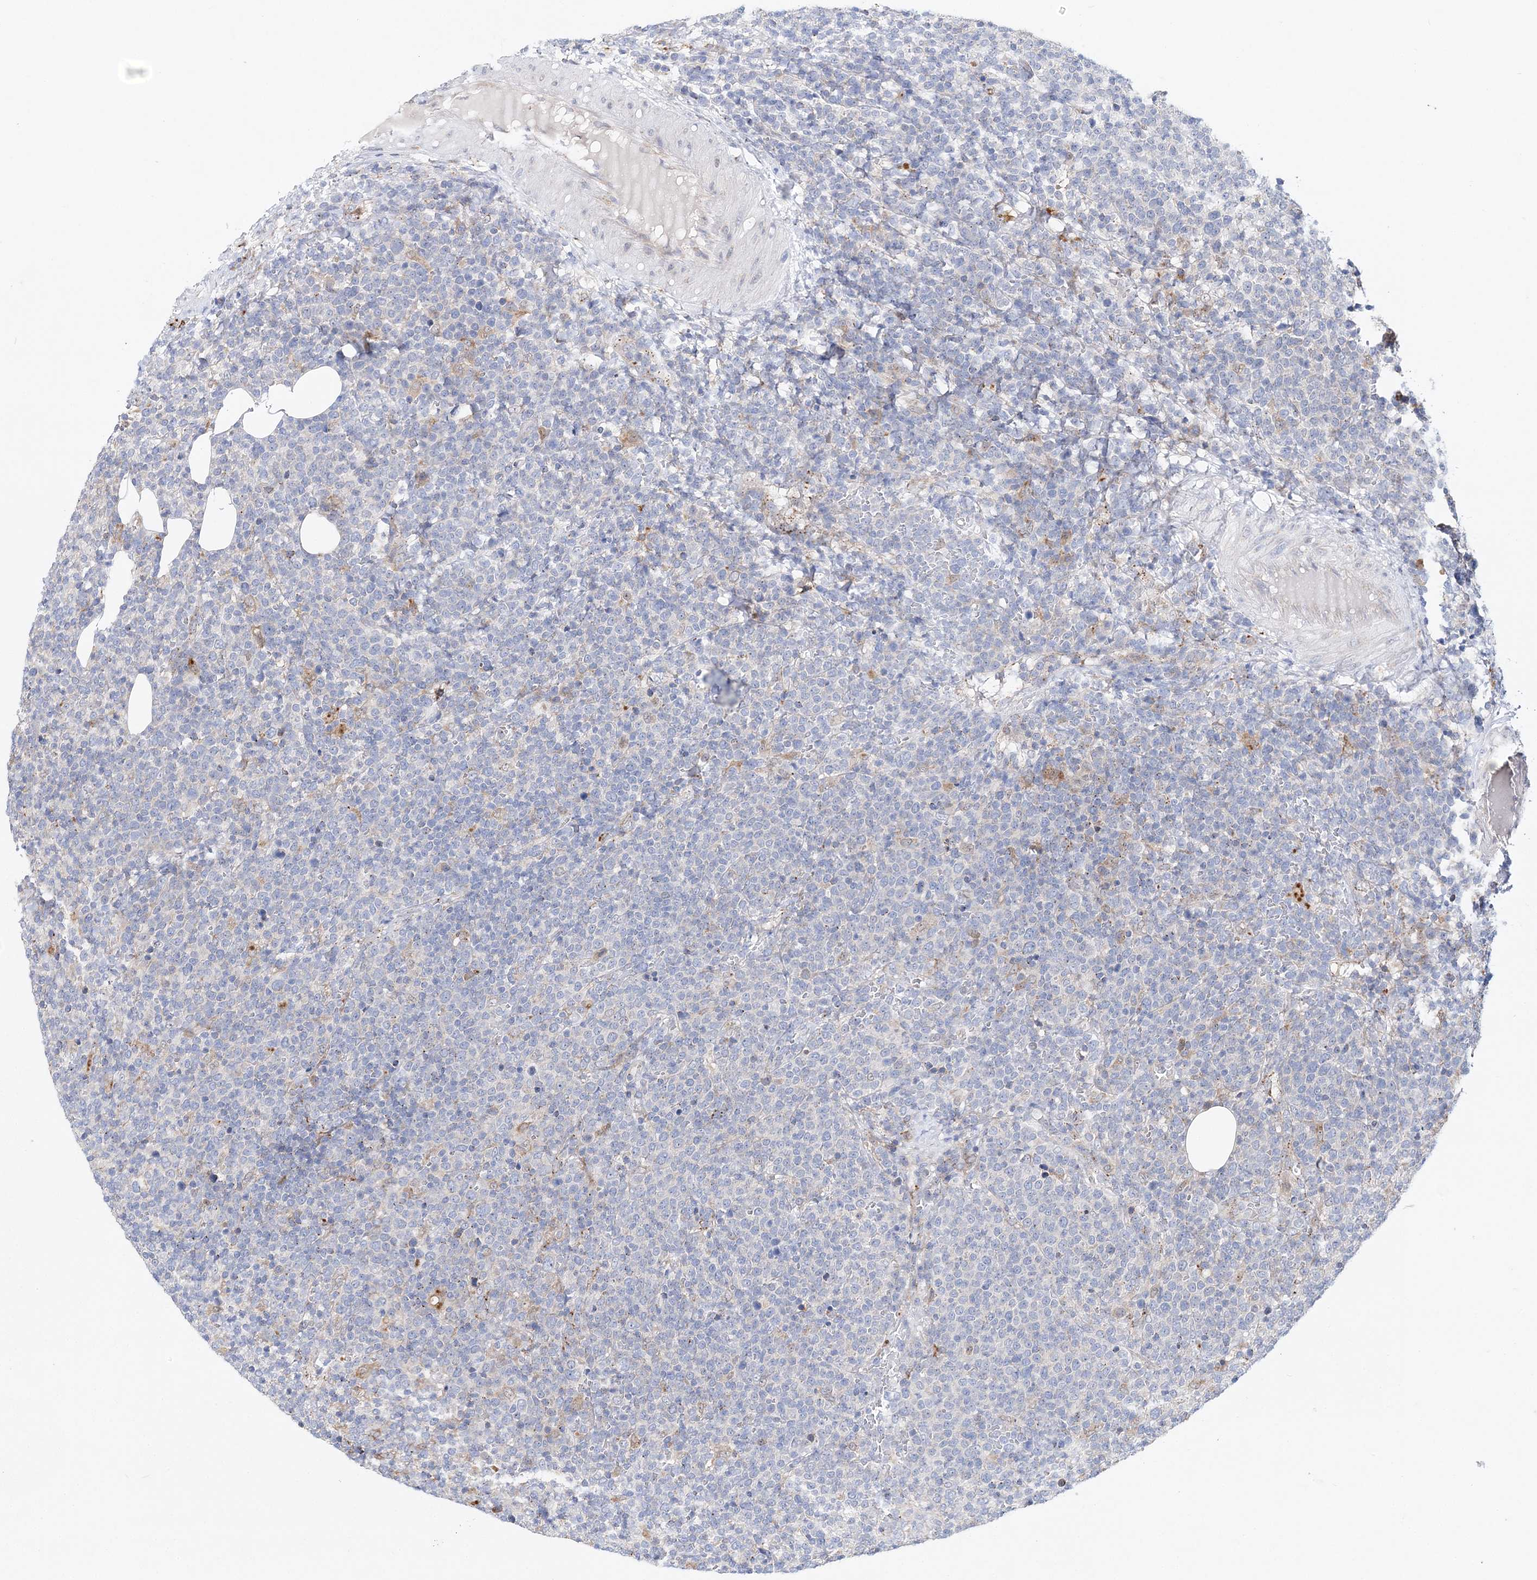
{"staining": {"intensity": "negative", "quantity": "none", "location": "none"}, "tissue": "lymphoma", "cell_type": "Tumor cells", "image_type": "cancer", "snomed": [{"axis": "morphology", "description": "Malignant lymphoma, non-Hodgkin's type, High grade"}, {"axis": "topography", "description": "Lymph node"}], "caption": "Immunohistochemistry (IHC) image of human high-grade malignant lymphoma, non-Hodgkin's type stained for a protein (brown), which exhibits no expression in tumor cells. (Stains: DAB IHC with hematoxylin counter stain, Microscopy: brightfield microscopy at high magnification).", "gene": "C3orf38", "patient": {"sex": "male", "age": 61}}